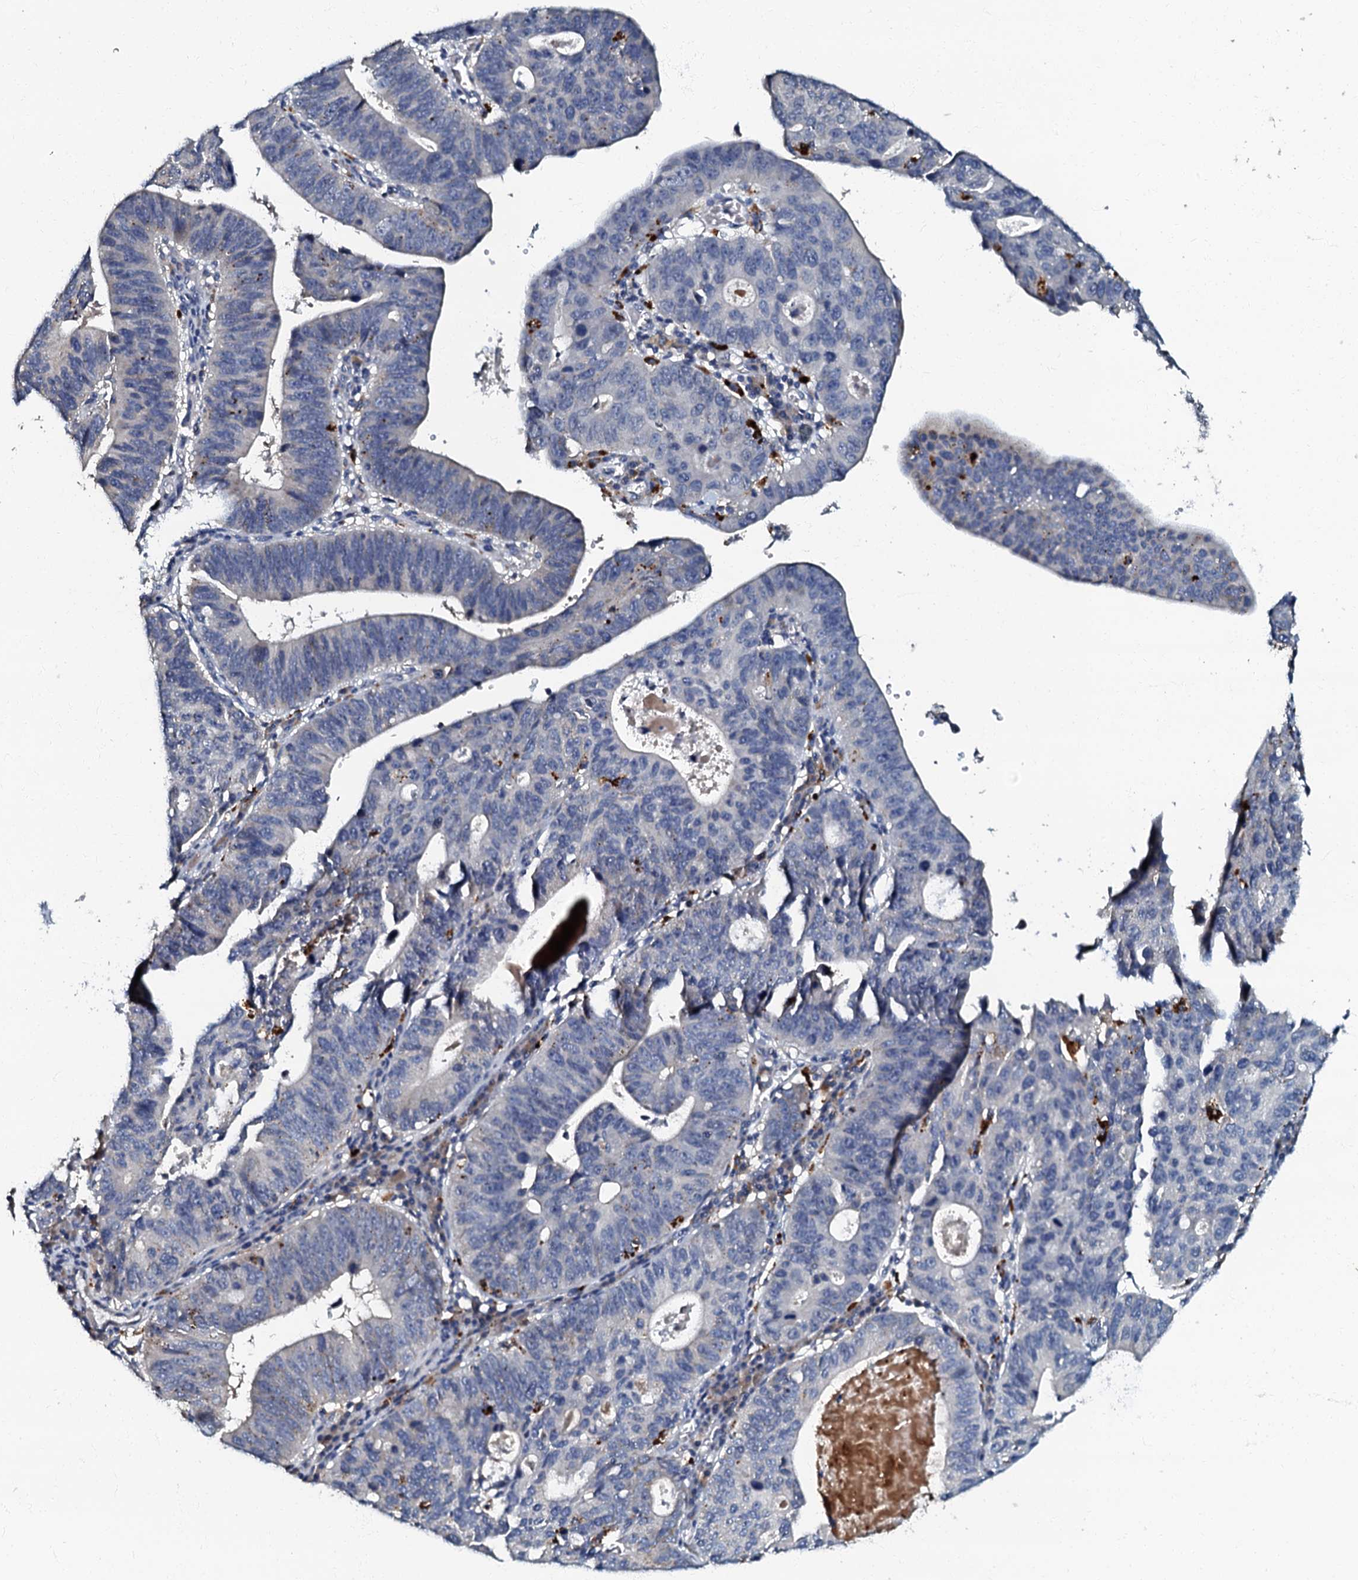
{"staining": {"intensity": "negative", "quantity": "none", "location": "none"}, "tissue": "stomach cancer", "cell_type": "Tumor cells", "image_type": "cancer", "snomed": [{"axis": "morphology", "description": "Adenocarcinoma, NOS"}, {"axis": "topography", "description": "Stomach"}], "caption": "A high-resolution micrograph shows IHC staining of stomach cancer, which displays no significant expression in tumor cells. Brightfield microscopy of immunohistochemistry stained with DAB (3,3'-diaminobenzidine) (brown) and hematoxylin (blue), captured at high magnification.", "gene": "OLAH", "patient": {"sex": "male", "age": 59}}